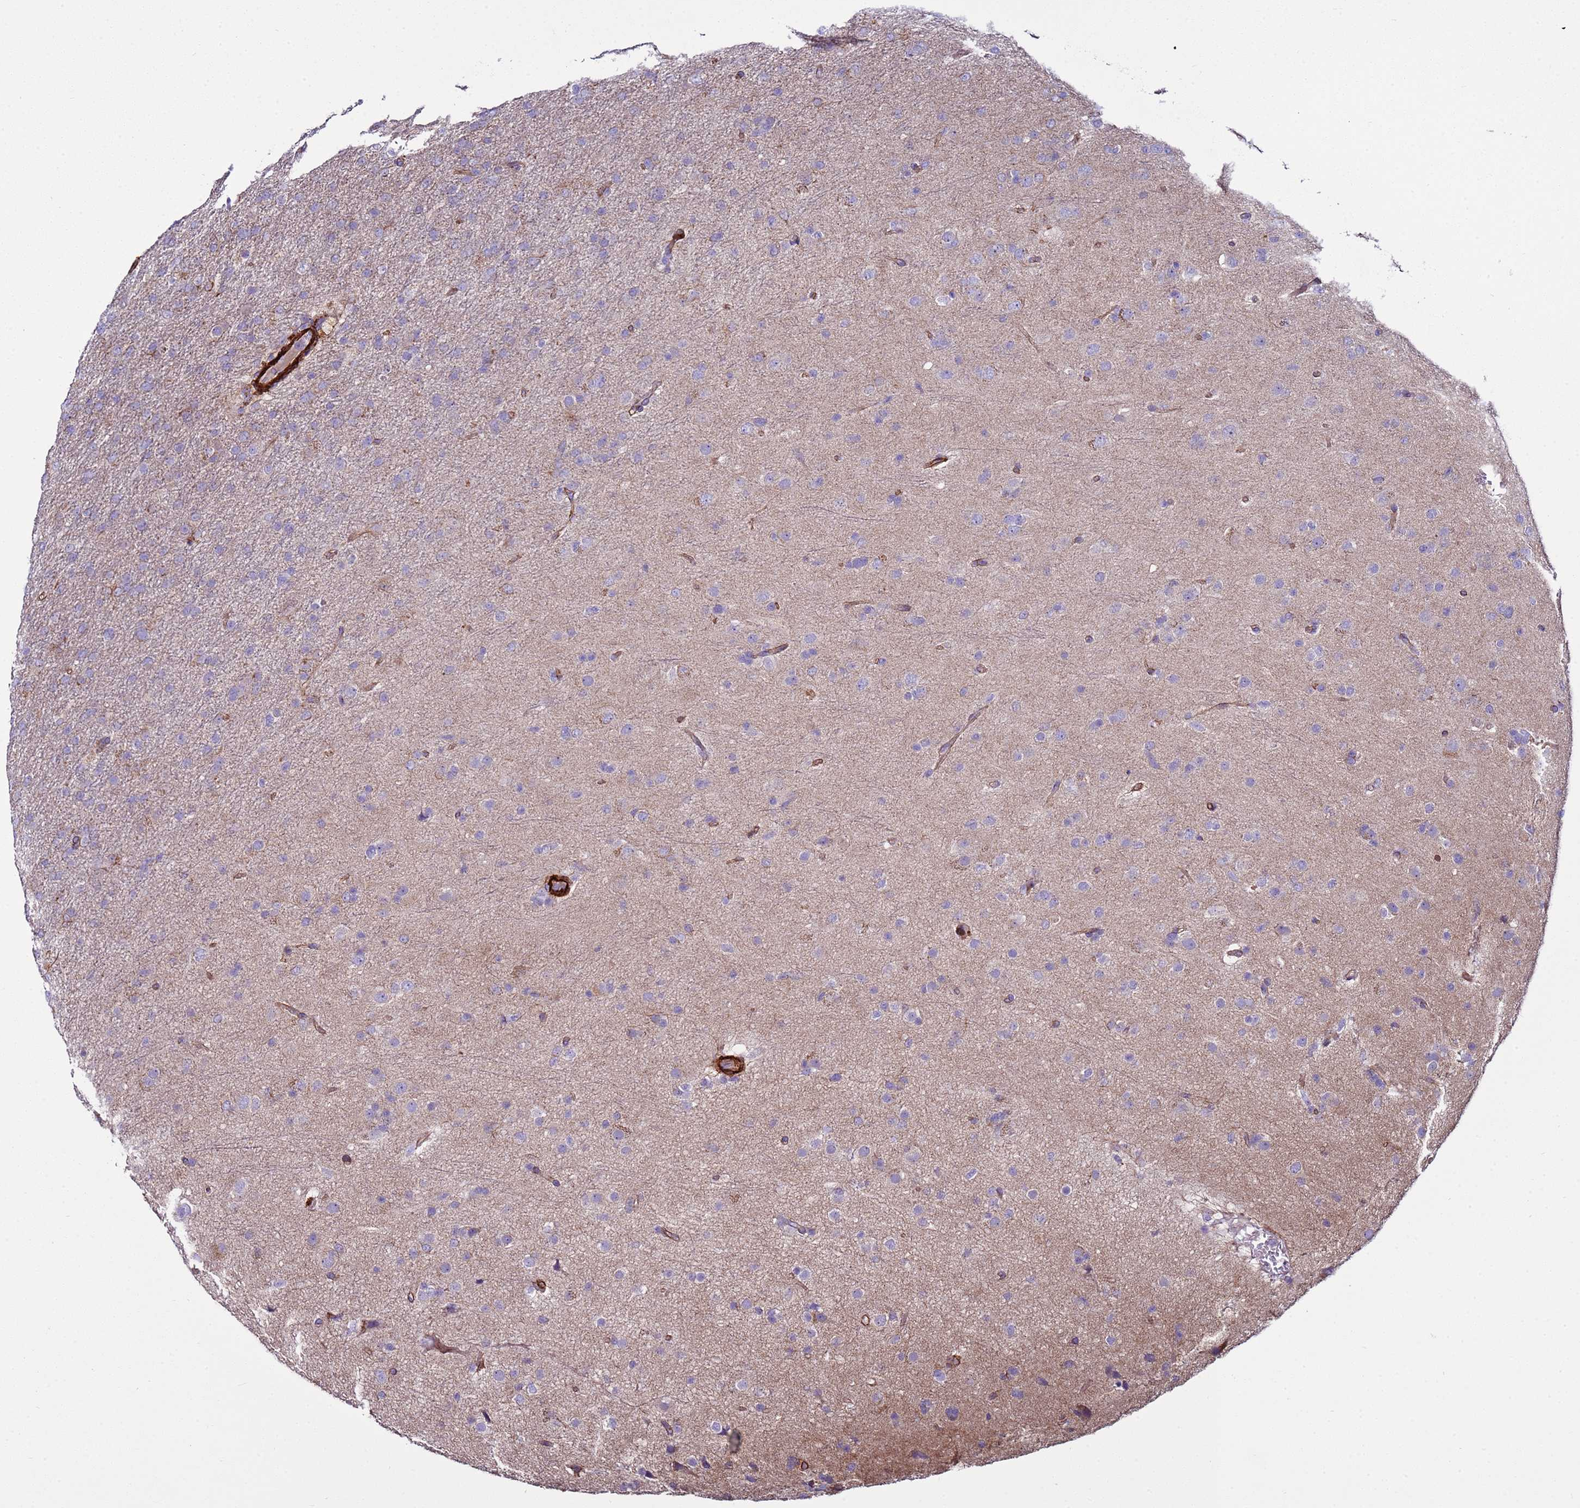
{"staining": {"intensity": "negative", "quantity": "none", "location": "none"}, "tissue": "glioma", "cell_type": "Tumor cells", "image_type": "cancer", "snomed": [{"axis": "morphology", "description": "Glioma, malignant, Low grade"}, {"axis": "topography", "description": "Brain"}], "caption": "This is an IHC histopathology image of malignant glioma (low-grade). There is no staining in tumor cells.", "gene": "RABL2B", "patient": {"sex": "male", "age": 65}}